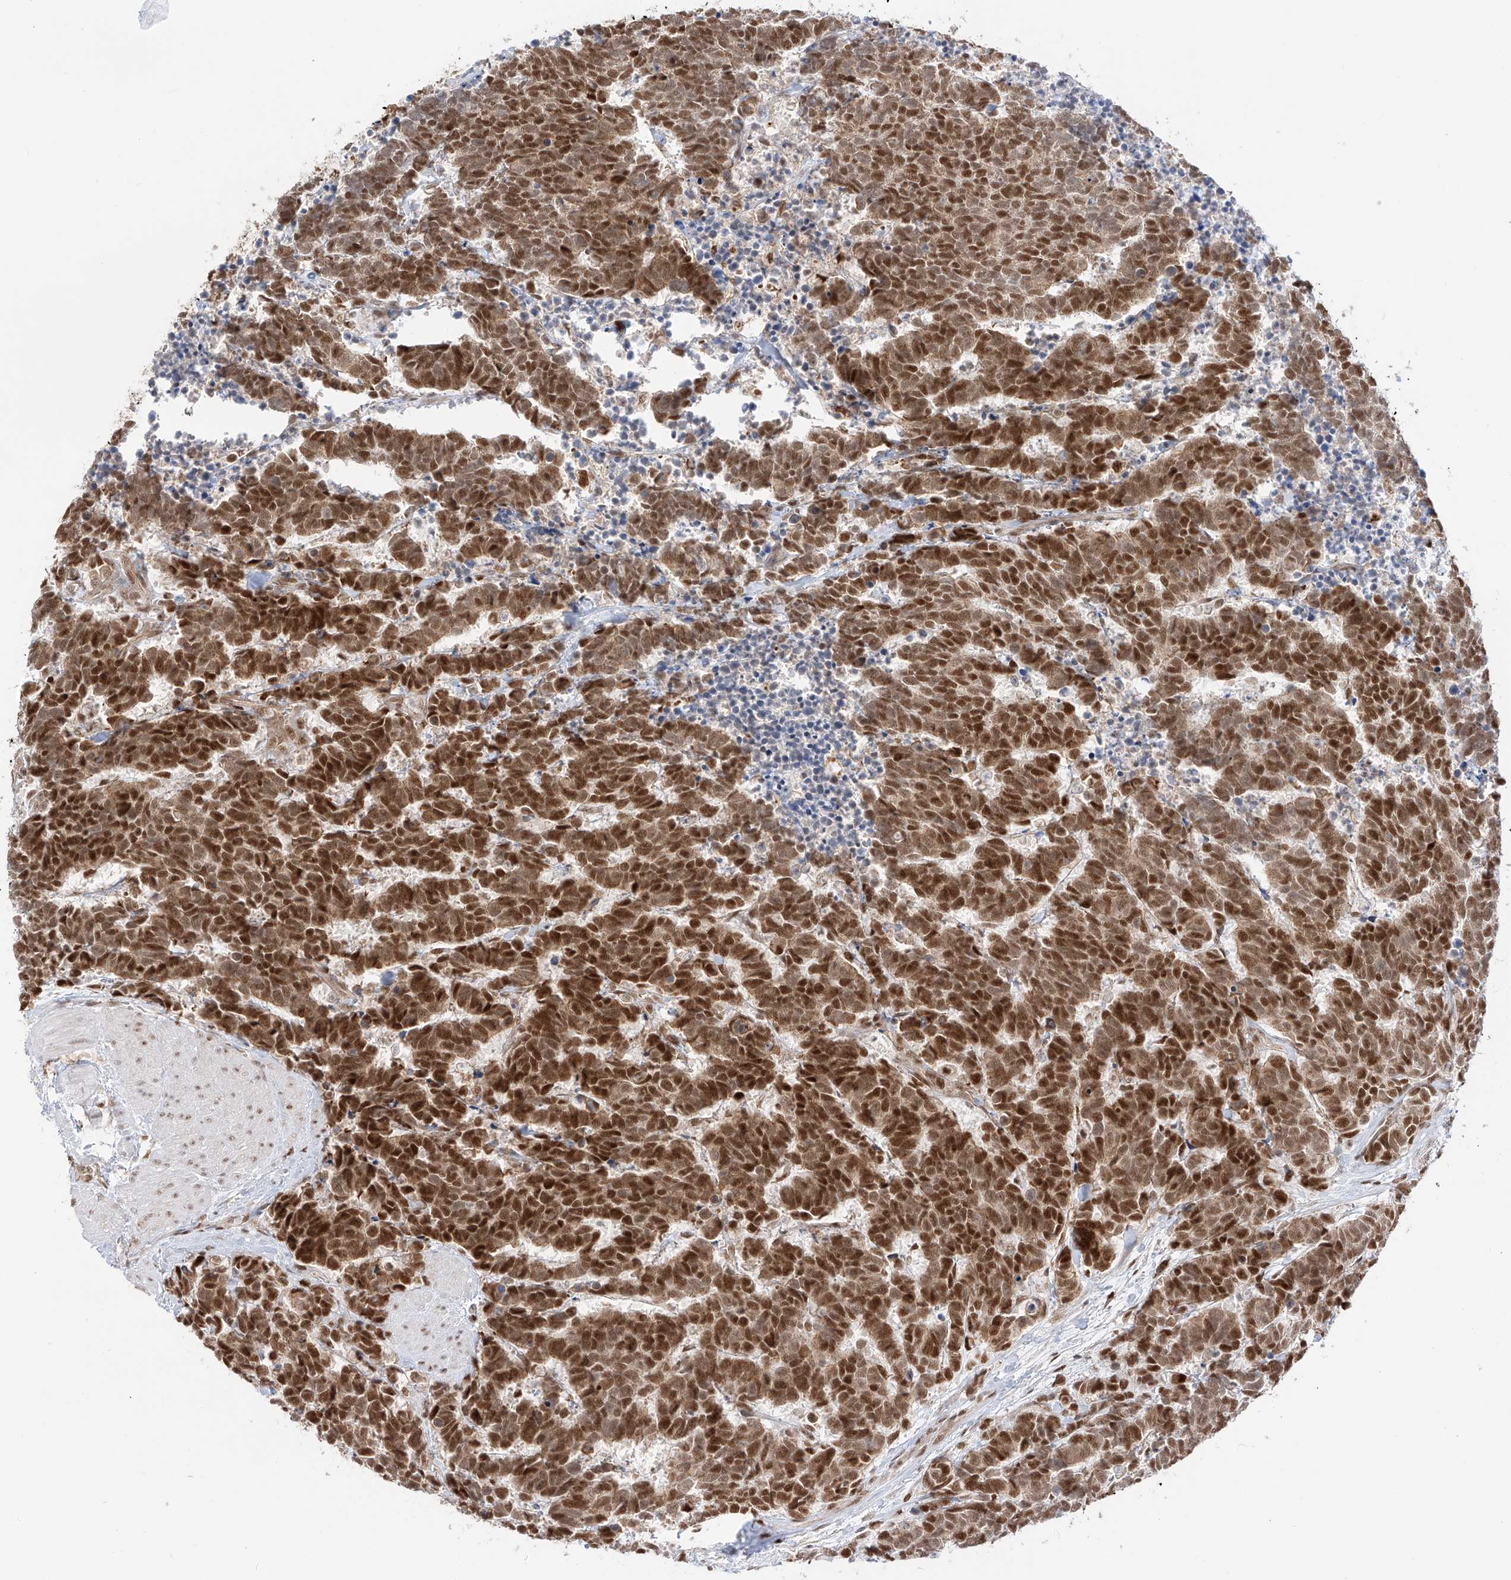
{"staining": {"intensity": "strong", "quantity": ">75%", "location": "nuclear"}, "tissue": "carcinoid", "cell_type": "Tumor cells", "image_type": "cancer", "snomed": [{"axis": "morphology", "description": "Carcinoma, NOS"}, {"axis": "morphology", "description": "Carcinoid, malignant, NOS"}, {"axis": "topography", "description": "Urinary bladder"}], "caption": "A brown stain shows strong nuclear staining of a protein in carcinoid tumor cells.", "gene": "POGK", "patient": {"sex": "male", "age": 57}}